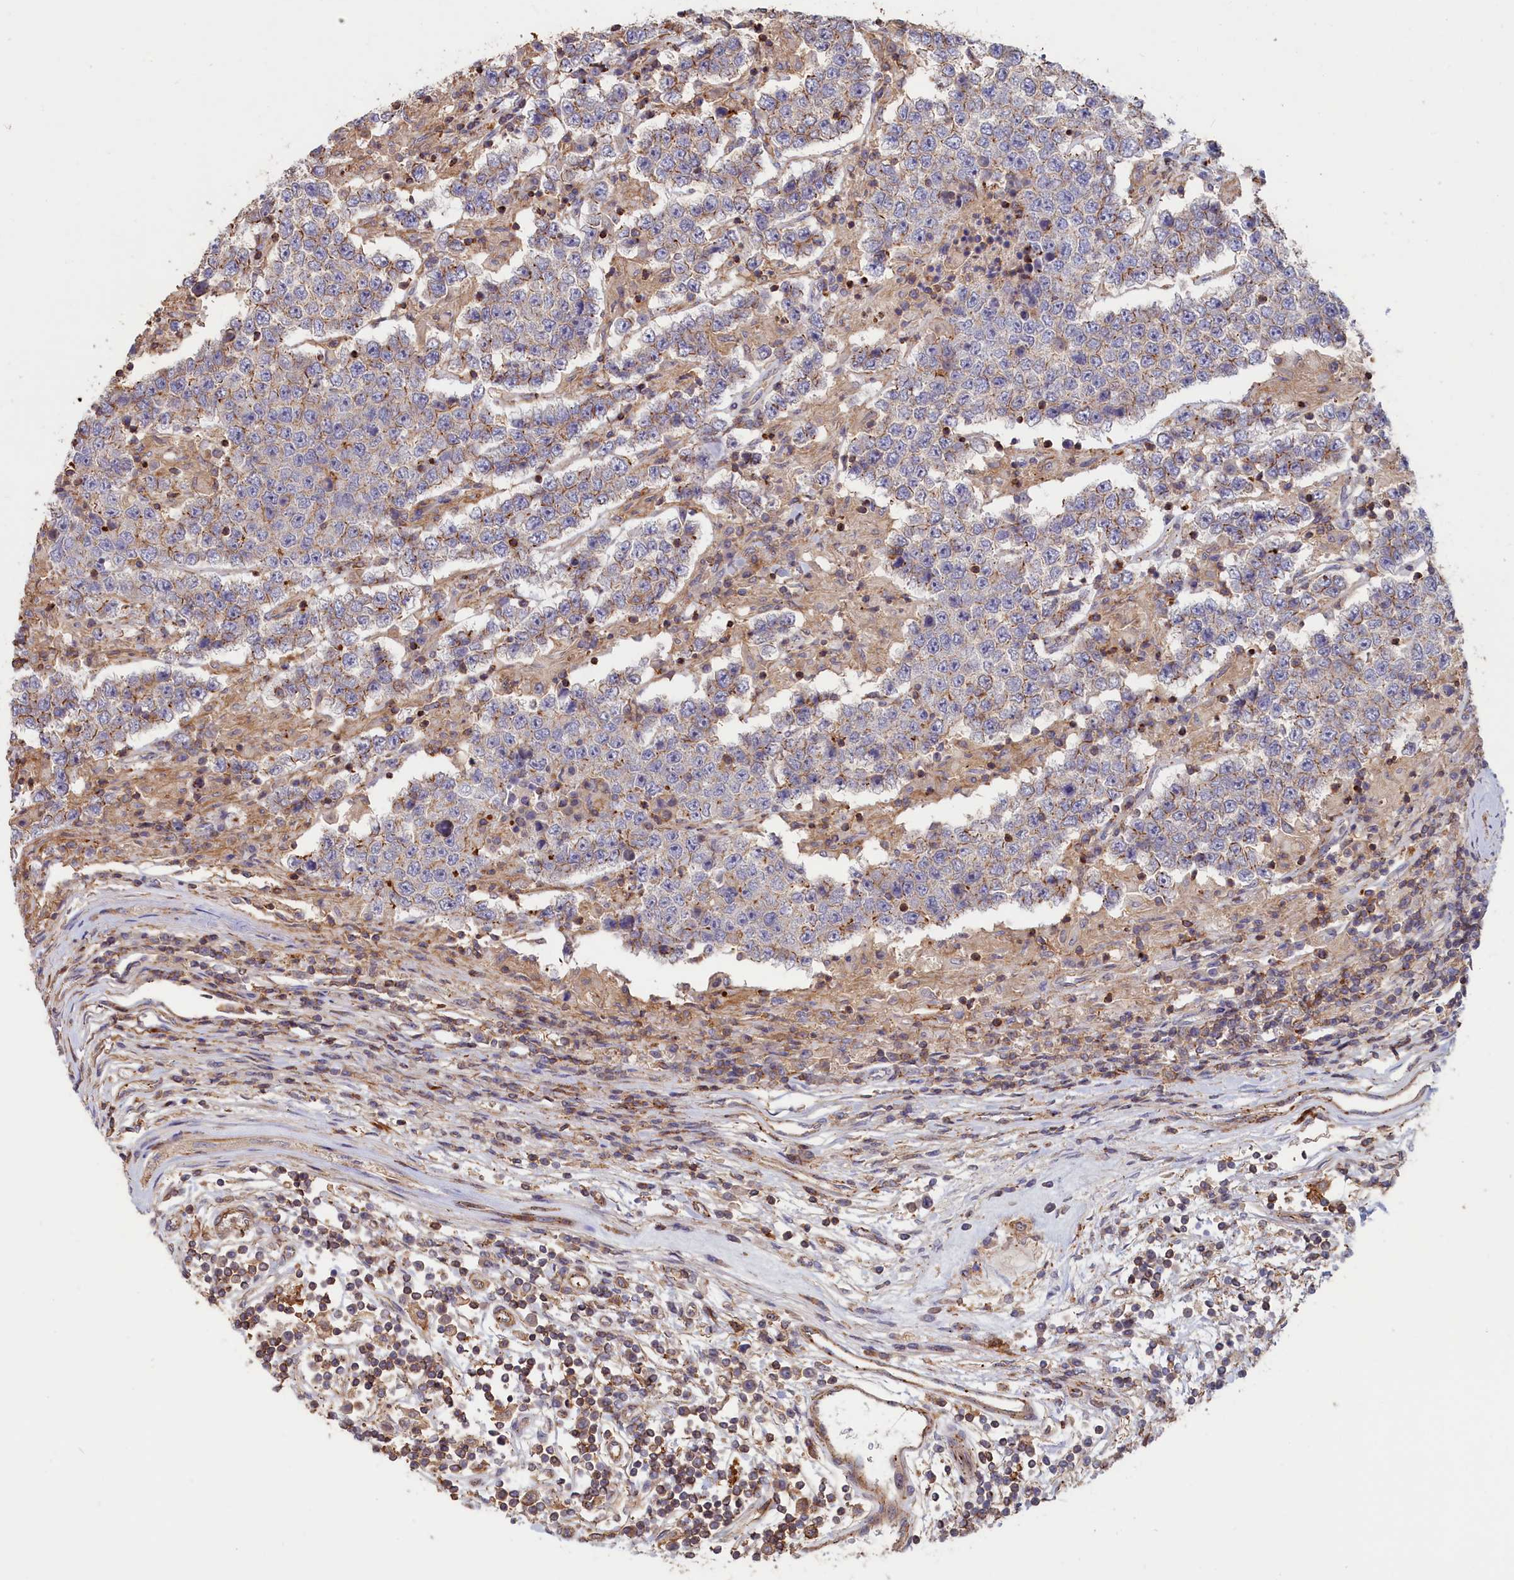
{"staining": {"intensity": "weak", "quantity": "25%-75%", "location": "cytoplasmic/membranous"}, "tissue": "testis cancer", "cell_type": "Tumor cells", "image_type": "cancer", "snomed": [{"axis": "morphology", "description": "Normal tissue, NOS"}, {"axis": "morphology", "description": "Urothelial carcinoma, High grade"}, {"axis": "morphology", "description": "Seminoma, NOS"}, {"axis": "morphology", "description": "Carcinoma, Embryonal, NOS"}, {"axis": "topography", "description": "Urinary bladder"}, {"axis": "topography", "description": "Testis"}], "caption": "This photomicrograph shows high-grade urothelial carcinoma (testis) stained with IHC to label a protein in brown. The cytoplasmic/membranous of tumor cells show weak positivity for the protein. Nuclei are counter-stained blue.", "gene": "ANKRD27", "patient": {"sex": "male", "age": 41}}